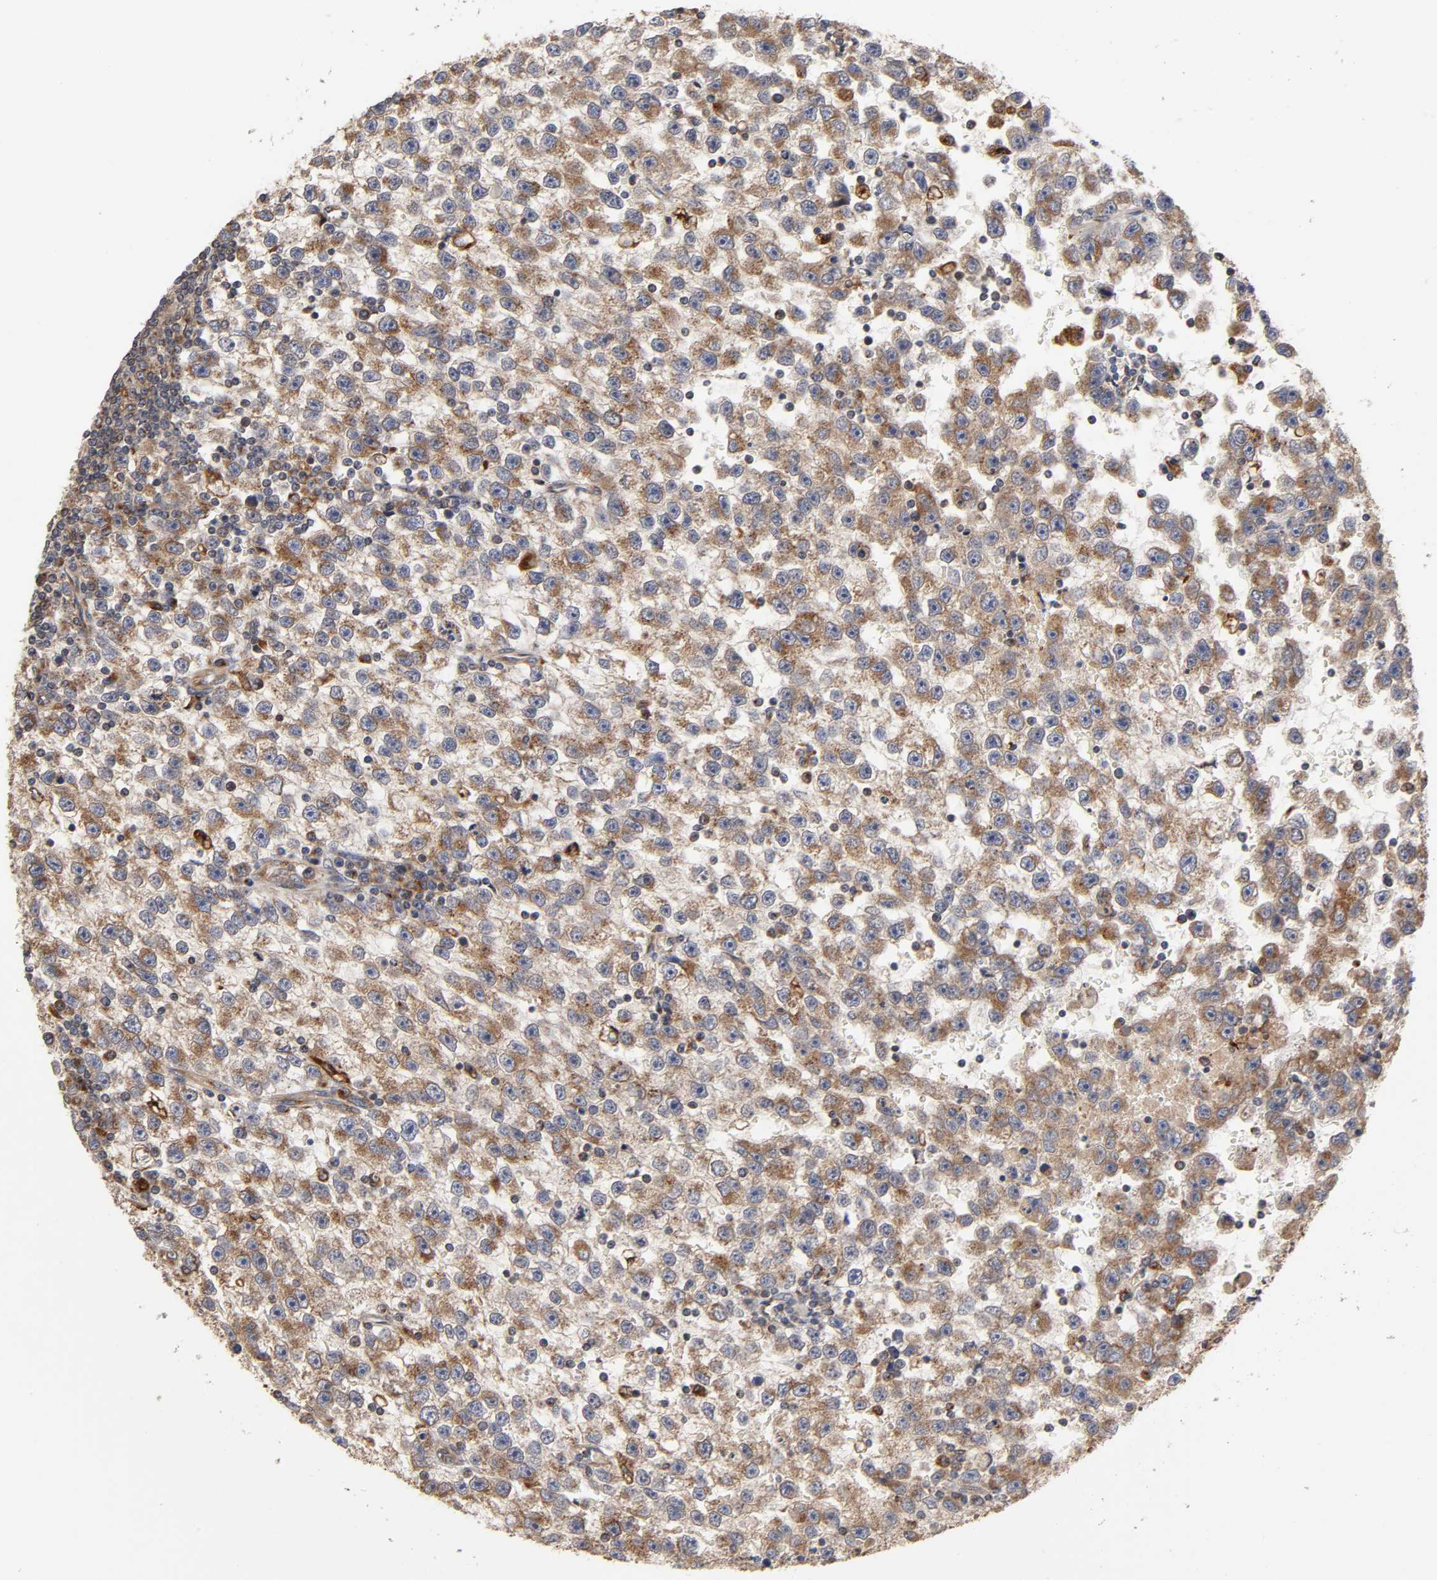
{"staining": {"intensity": "moderate", "quantity": ">75%", "location": "cytoplasmic/membranous"}, "tissue": "testis cancer", "cell_type": "Tumor cells", "image_type": "cancer", "snomed": [{"axis": "morphology", "description": "Seminoma, NOS"}, {"axis": "topography", "description": "Testis"}], "caption": "Seminoma (testis) was stained to show a protein in brown. There is medium levels of moderate cytoplasmic/membranous expression in approximately >75% of tumor cells.", "gene": "GNPTG", "patient": {"sex": "male", "age": 33}}